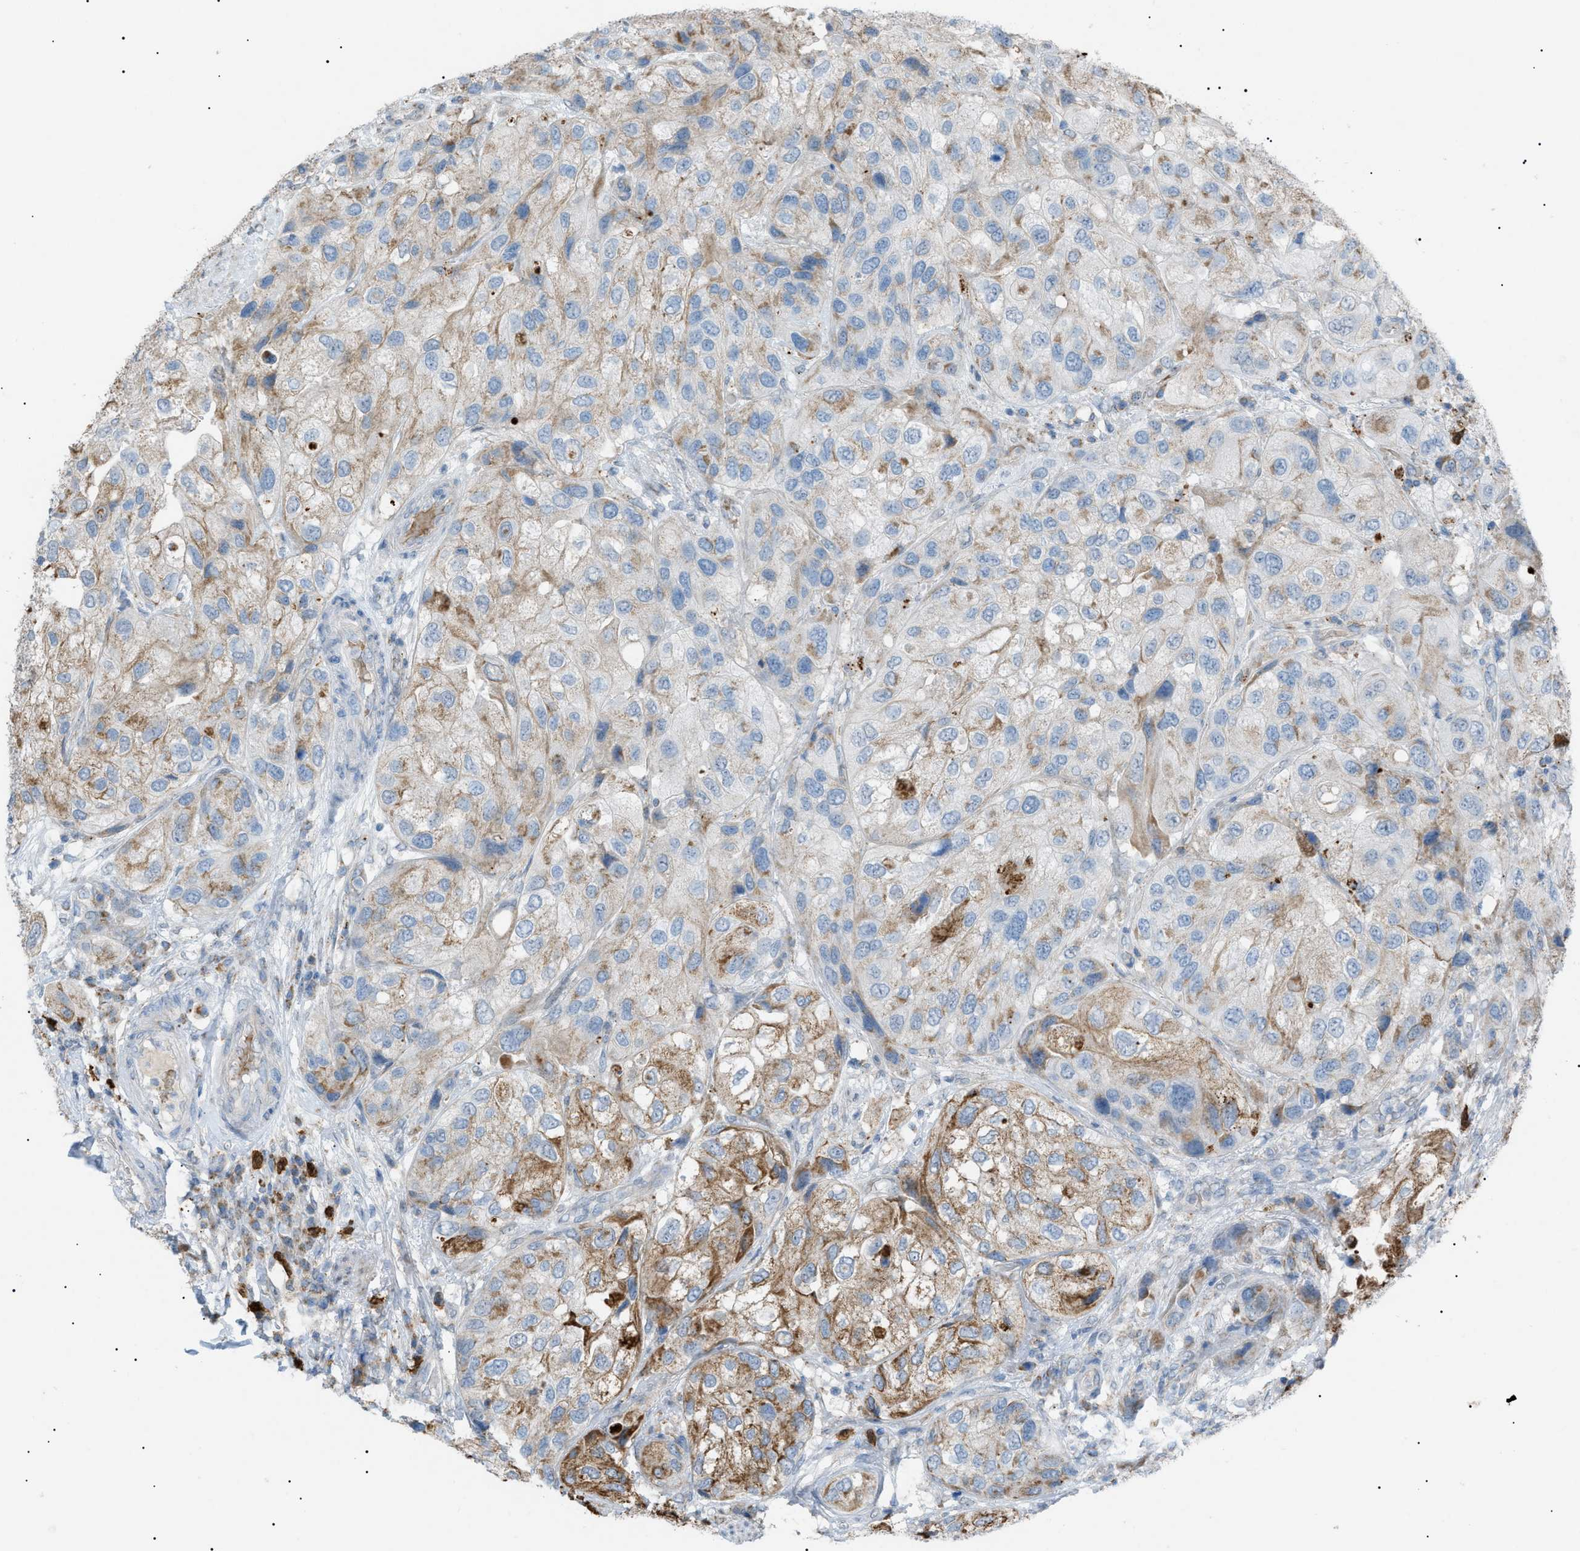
{"staining": {"intensity": "moderate", "quantity": "25%-75%", "location": "cytoplasmic/membranous"}, "tissue": "urothelial cancer", "cell_type": "Tumor cells", "image_type": "cancer", "snomed": [{"axis": "morphology", "description": "Urothelial carcinoma, High grade"}, {"axis": "topography", "description": "Urinary bladder"}], "caption": "Approximately 25%-75% of tumor cells in high-grade urothelial carcinoma show moderate cytoplasmic/membranous protein positivity as visualized by brown immunohistochemical staining.", "gene": "ZNF516", "patient": {"sex": "female", "age": 64}}